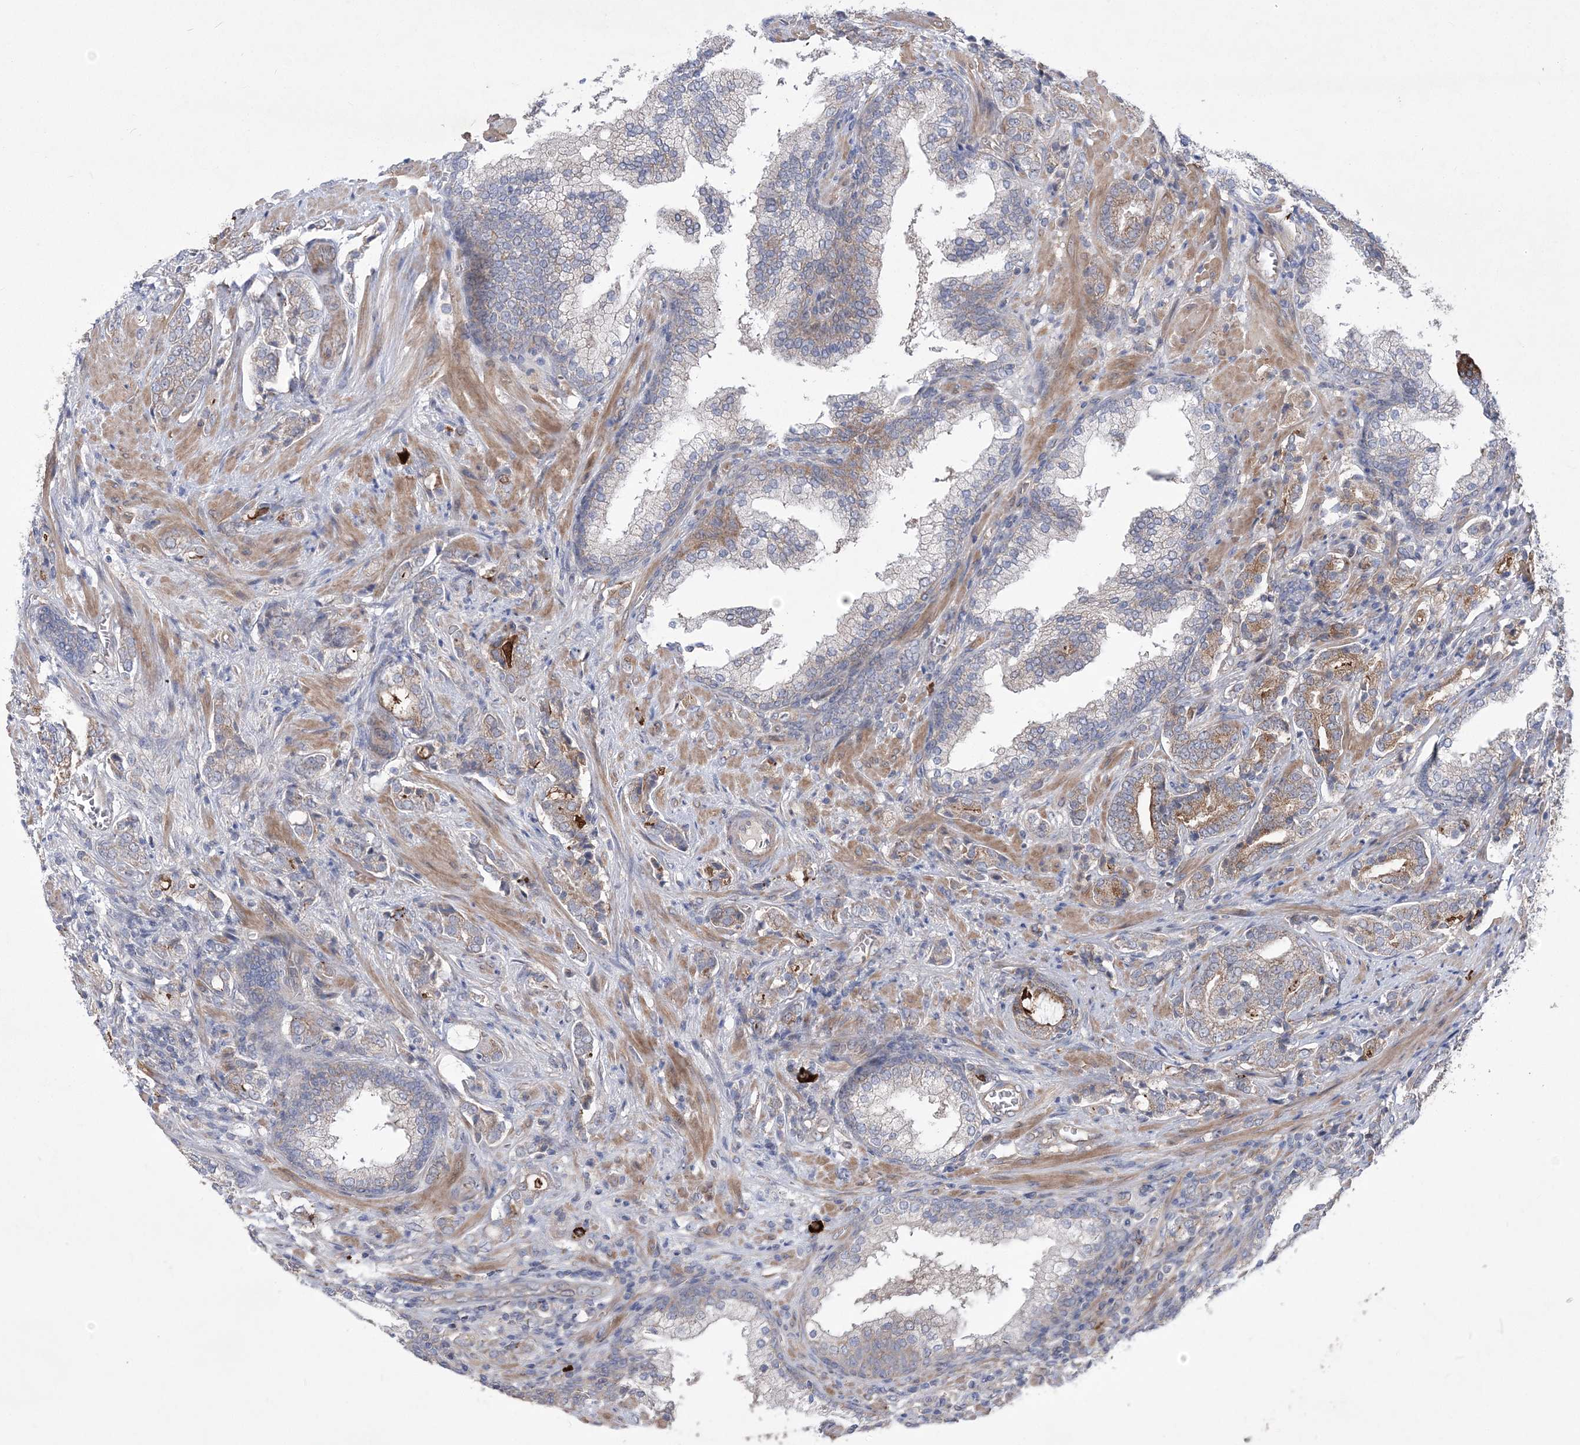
{"staining": {"intensity": "moderate", "quantity": "<25%", "location": "cytoplasmic/membranous"}, "tissue": "prostate cancer", "cell_type": "Tumor cells", "image_type": "cancer", "snomed": [{"axis": "morphology", "description": "Adenocarcinoma, High grade"}, {"axis": "topography", "description": "Prostate"}], "caption": "The immunohistochemical stain highlights moderate cytoplasmic/membranous staining in tumor cells of prostate adenocarcinoma (high-grade) tissue. The protein of interest is shown in brown color, while the nuclei are stained blue.", "gene": "MTRF1L", "patient": {"sex": "male", "age": 57}}